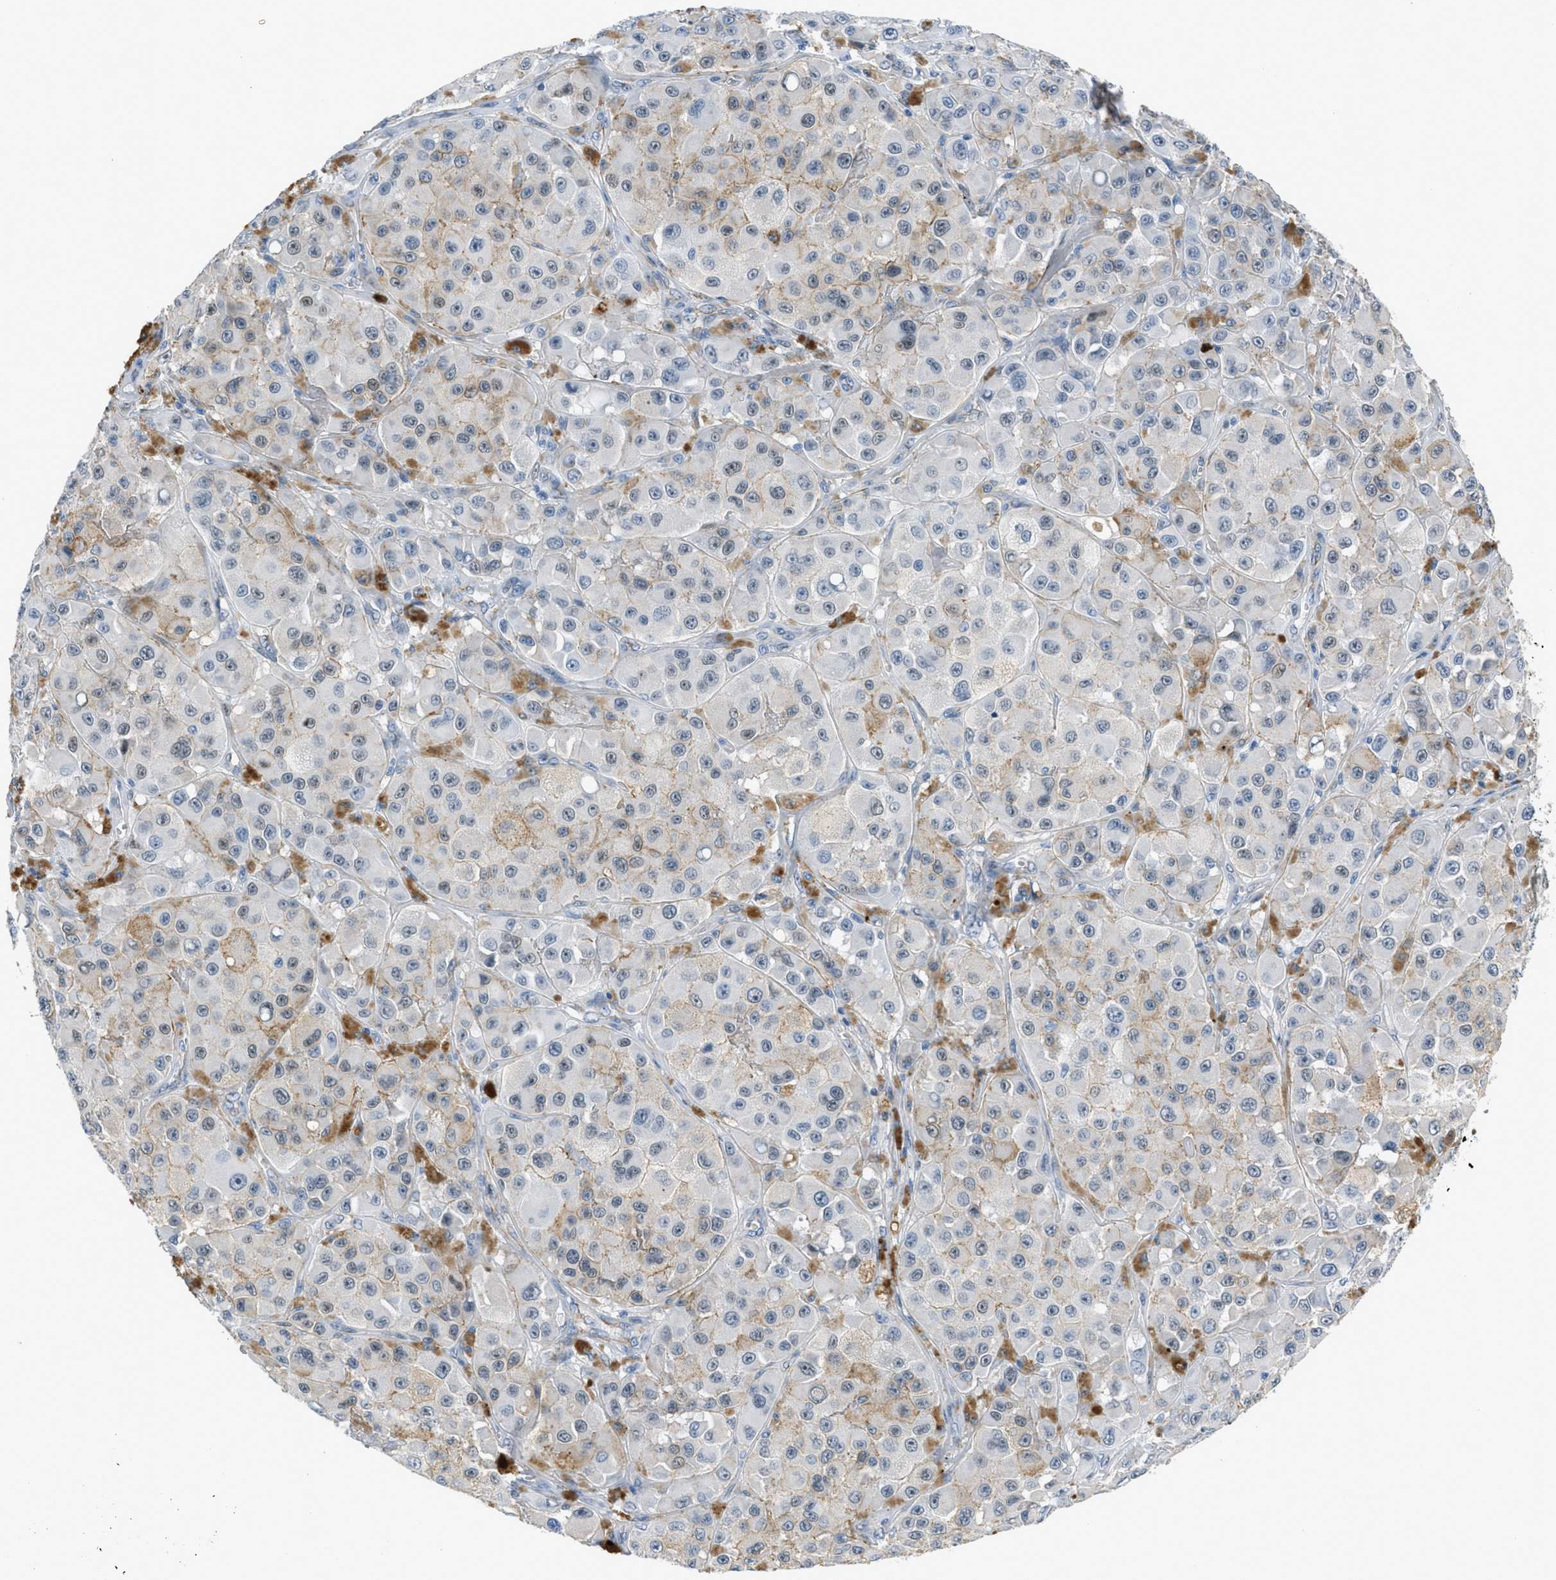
{"staining": {"intensity": "weak", "quantity": "<25%", "location": "nuclear"}, "tissue": "melanoma", "cell_type": "Tumor cells", "image_type": "cancer", "snomed": [{"axis": "morphology", "description": "Malignant melanoma, NOS"}, {"axis": "topography", "description": "Skin"}], "caption": "Immunohistochemical staining of malignant melanoma reveals no significant staining in tumor cells.", "gene": "FBN1", "patient": {"sex": "male", "age": 84}}